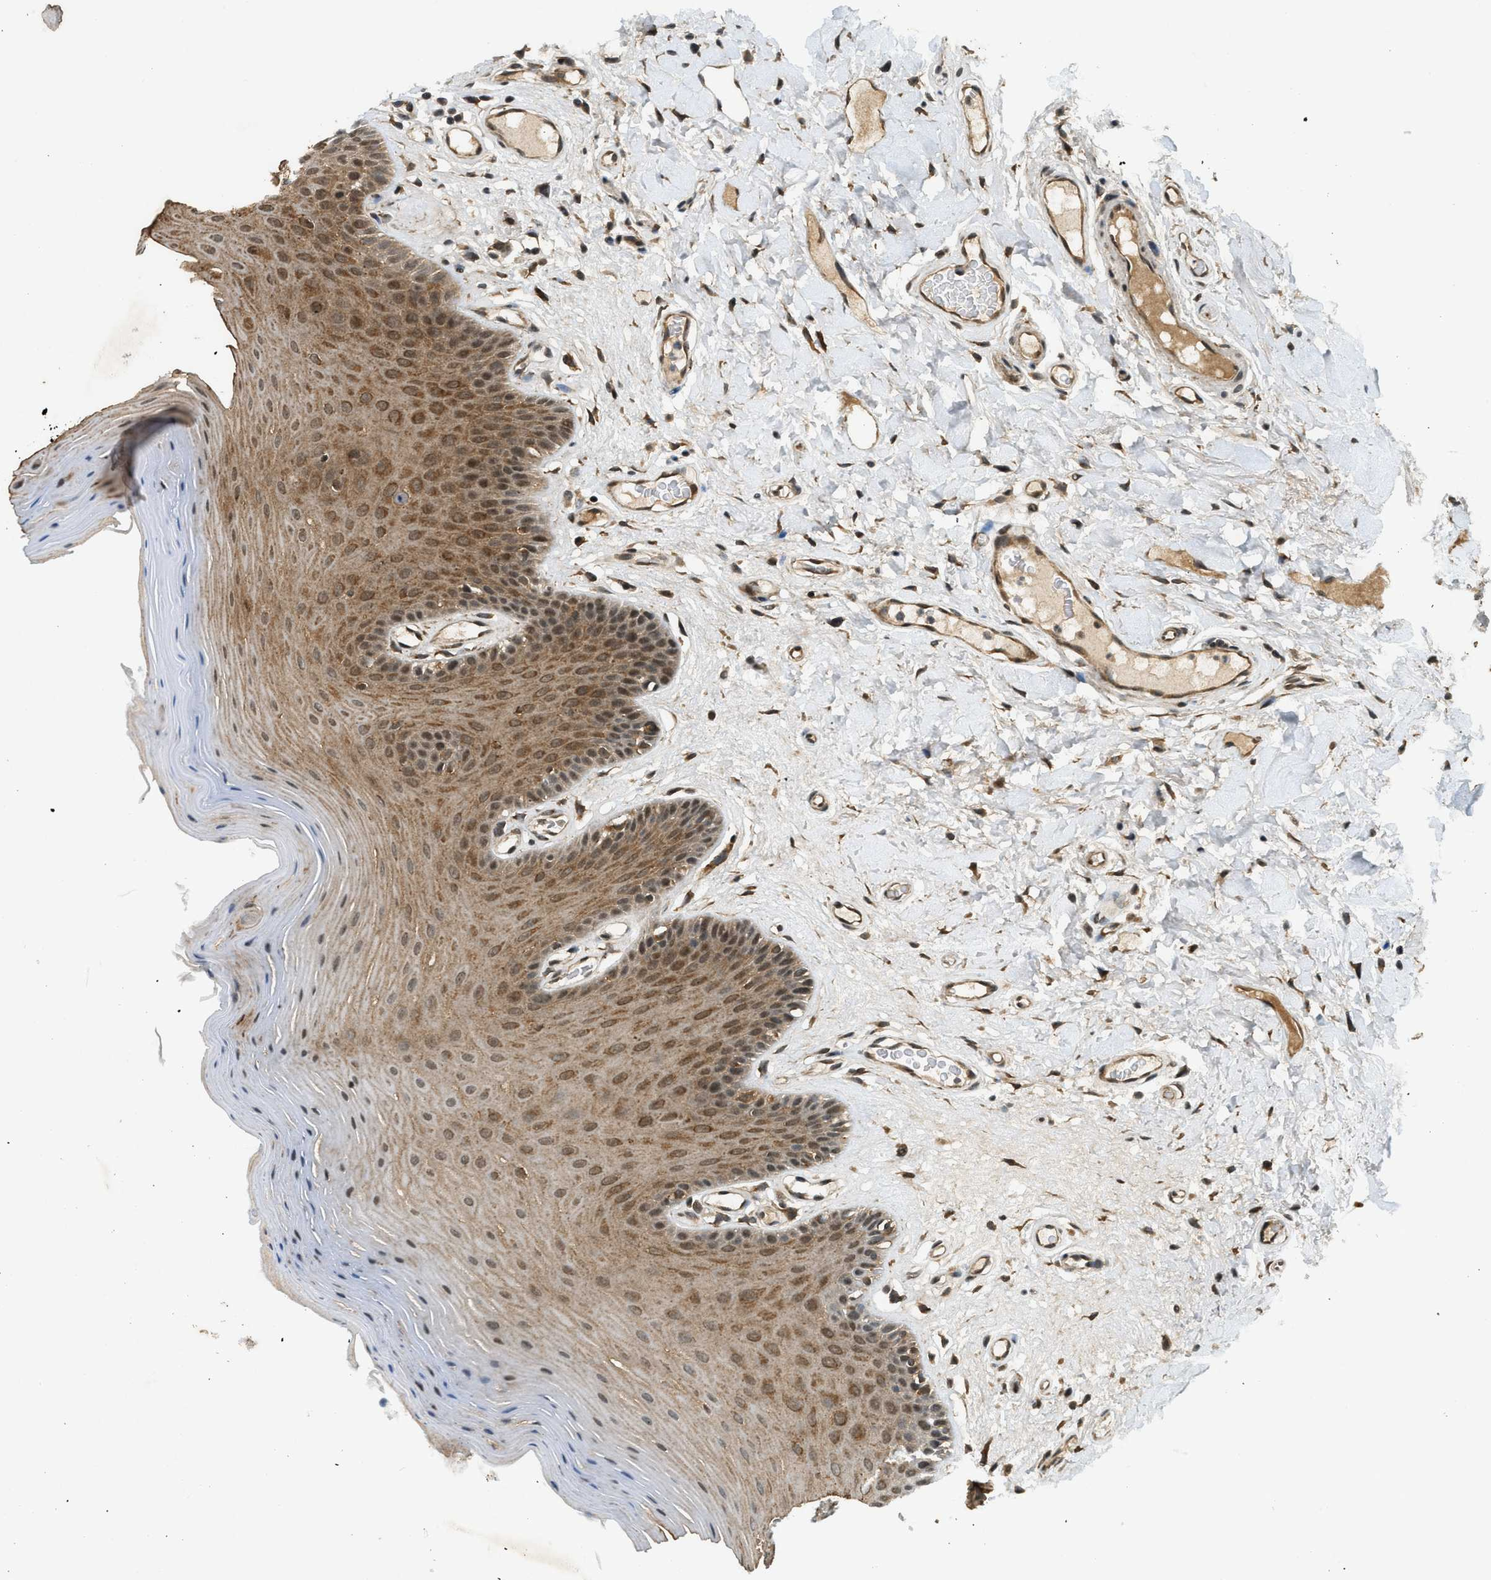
{"staining": {"intensity": "moderate", "quantity": ">75%", "location": "cytoplasmic/membranous,nuclear"}, "tissue": "oral mucosa", "cell_type": "Squamous epithelial cells", "image_type": "normal", "snomed": [{"axis": "morphology", "description": "Normal tissue, NOS"}, {"axis": "morphology", "description": "Squamous cell carcinoma, NOS"}, {"axis": "topography", "description": "Skeletal muscle"}, {"axis": "topography", "description": "Adipose tissue"}, {"axis": "topography", "description": "Vascular tissue"}, {"axis": "topography", "description": "Oral tissue"}, {"axis": "topography", "description": "Peripheral nerve tissue"}, {"axis": "topography", "description": "Head-Neck"}], "caption": "Immunohistochemical staining of unremarkable oral mucosa reveals >75% levels of moderate cytoplasmic/membranous,nuclear protein staining in approximately >75% of squamous epithelial cells.", "gene": "EIF2AK3", "patient": {"sex": "male", "age": 71}}